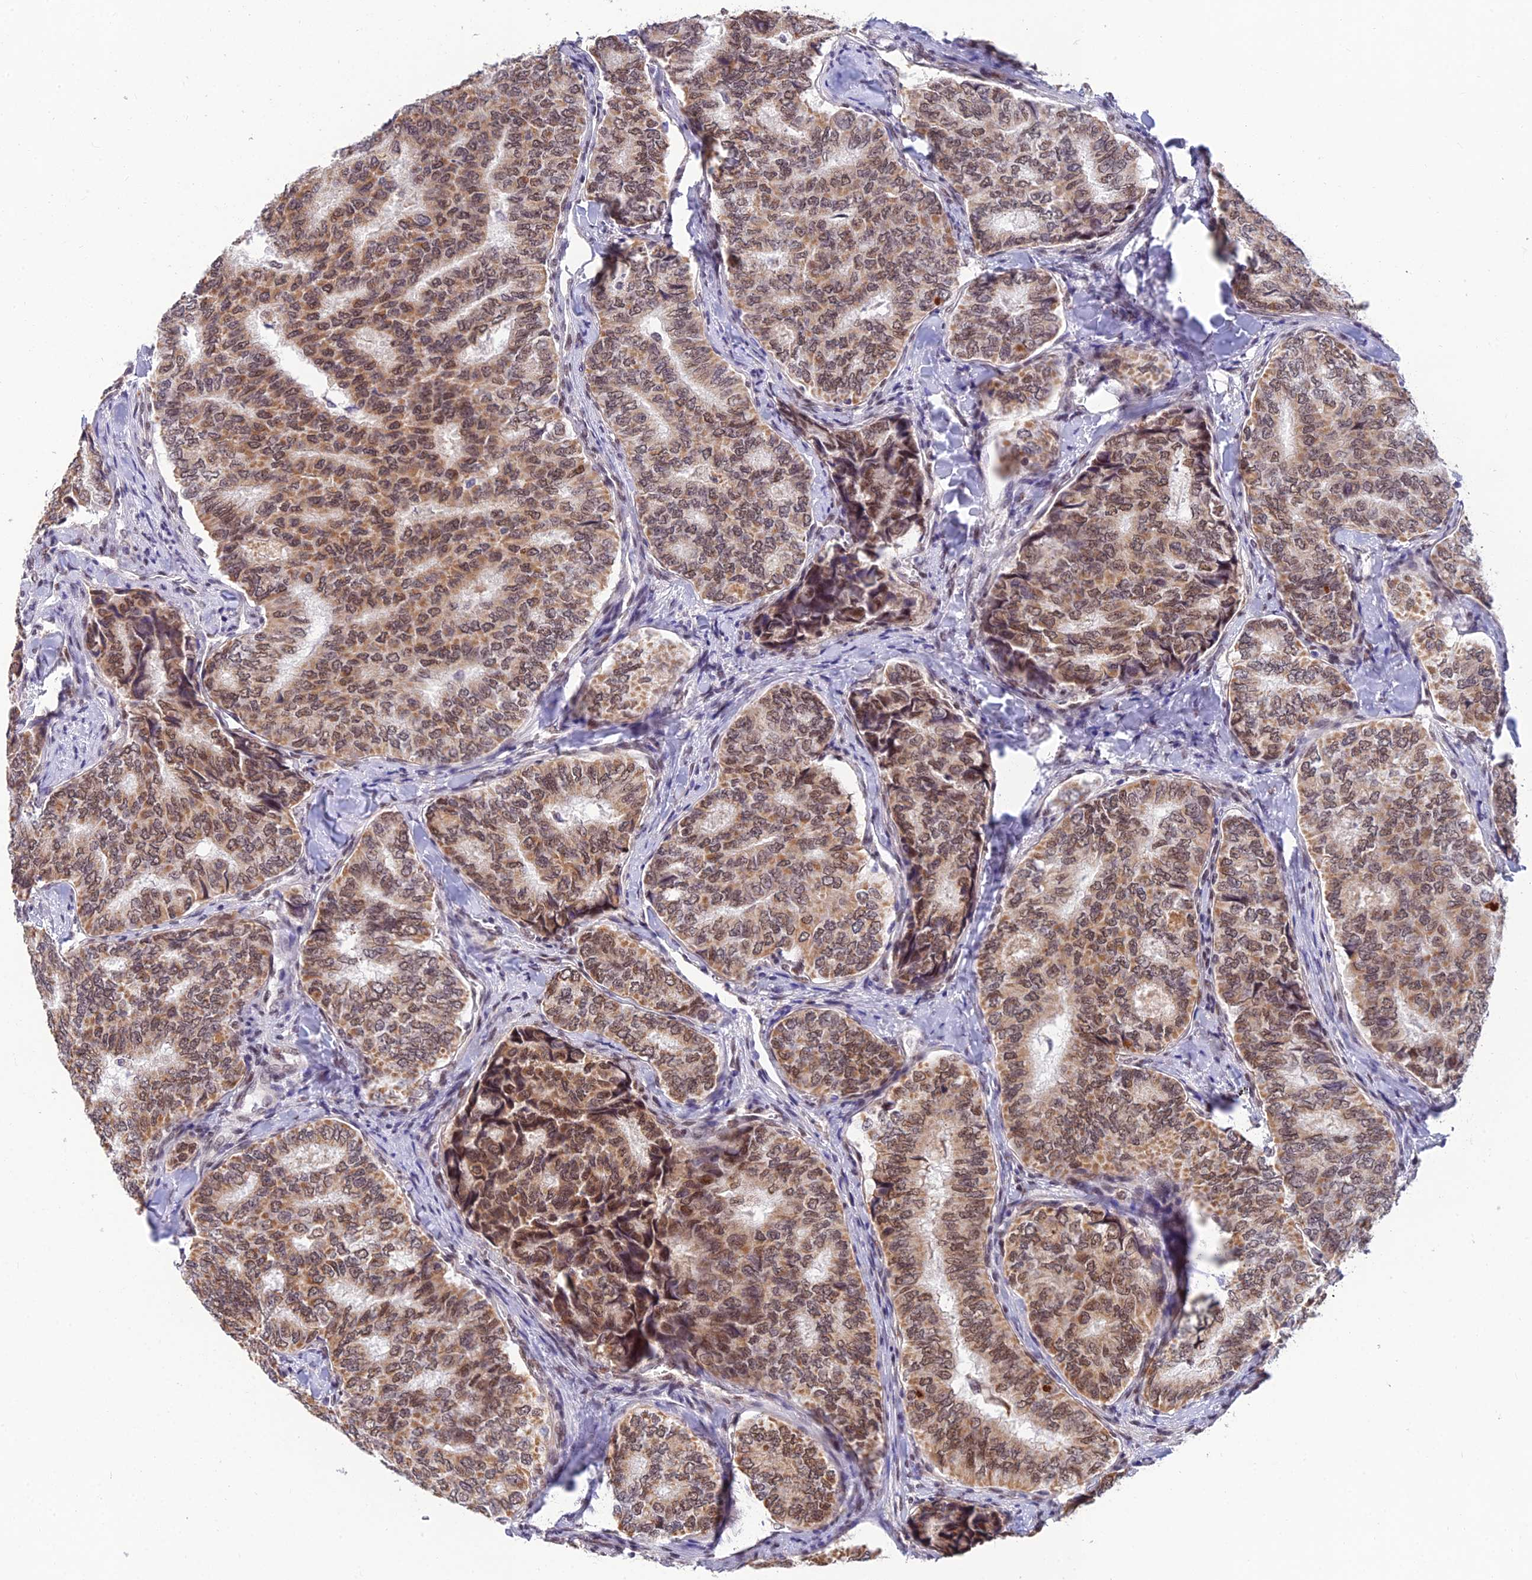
{"staining": {"intensity": "moderate", "quantity": ">75%", "location": "cytoplasmic/membranous,nuclear"}, "tissue": "thyroid cancer", "cell_type": "Tumor cells", "image_type": "cancer", "snomed": [{"axis": "morphology", "description": "Papillary adenocarcinoma, NOS"}, {"axis": "topography", "description": "Thyroid gland"}], "caption": "This photomicrograph shows IHC staining of human thyroid cancer, with medium moderate cytoplasmic/membranous and nuclear positivity in about >75% of tumor cells.", "gene": "C2orf49", "patient": {"sex": "female", "age": 35}}